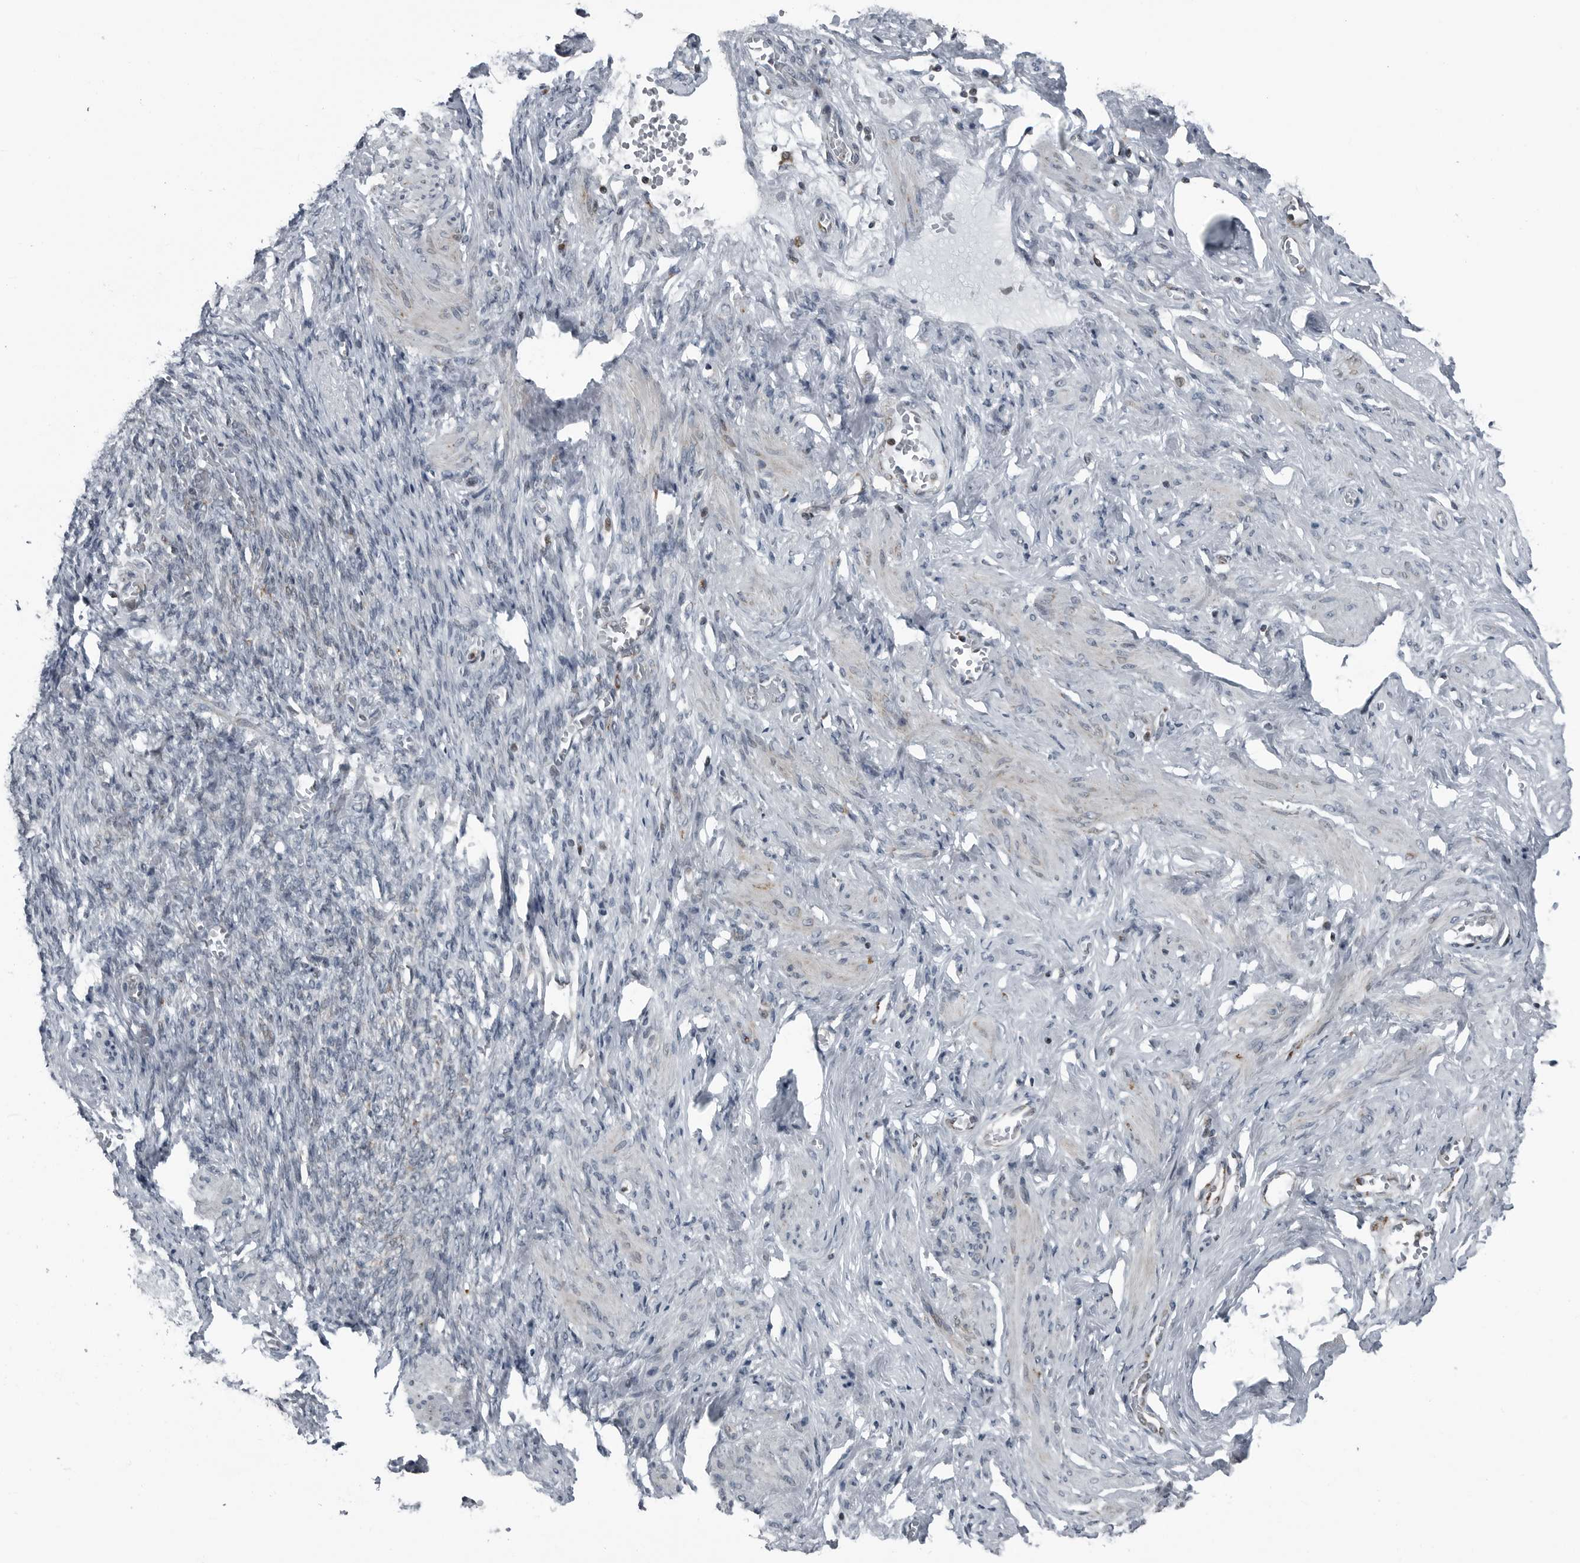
{"staining": {"intensity": "negative", "quantity": "none", "location": "none"}, "tissue": "adipose tissue", "cell_type": "Adipocytes", "image_type": "normal", "snomed": [{"axis": "morphology", "description": "Normal tissue, NOS"}, {"axis": "topography", "description": "Vascular tissue"}, {"axis": "topography", "description": "Fallopian tube"}, {"axis": "topography", "description": "Ovary"}], "caption": "A high-resolution image shows immunohistochemistry staining of benign adipose tissue, which demonstrates no significant staining in adipocytes.", "gene": "GAK", "patient": {"sex": "female", "age": 67}}